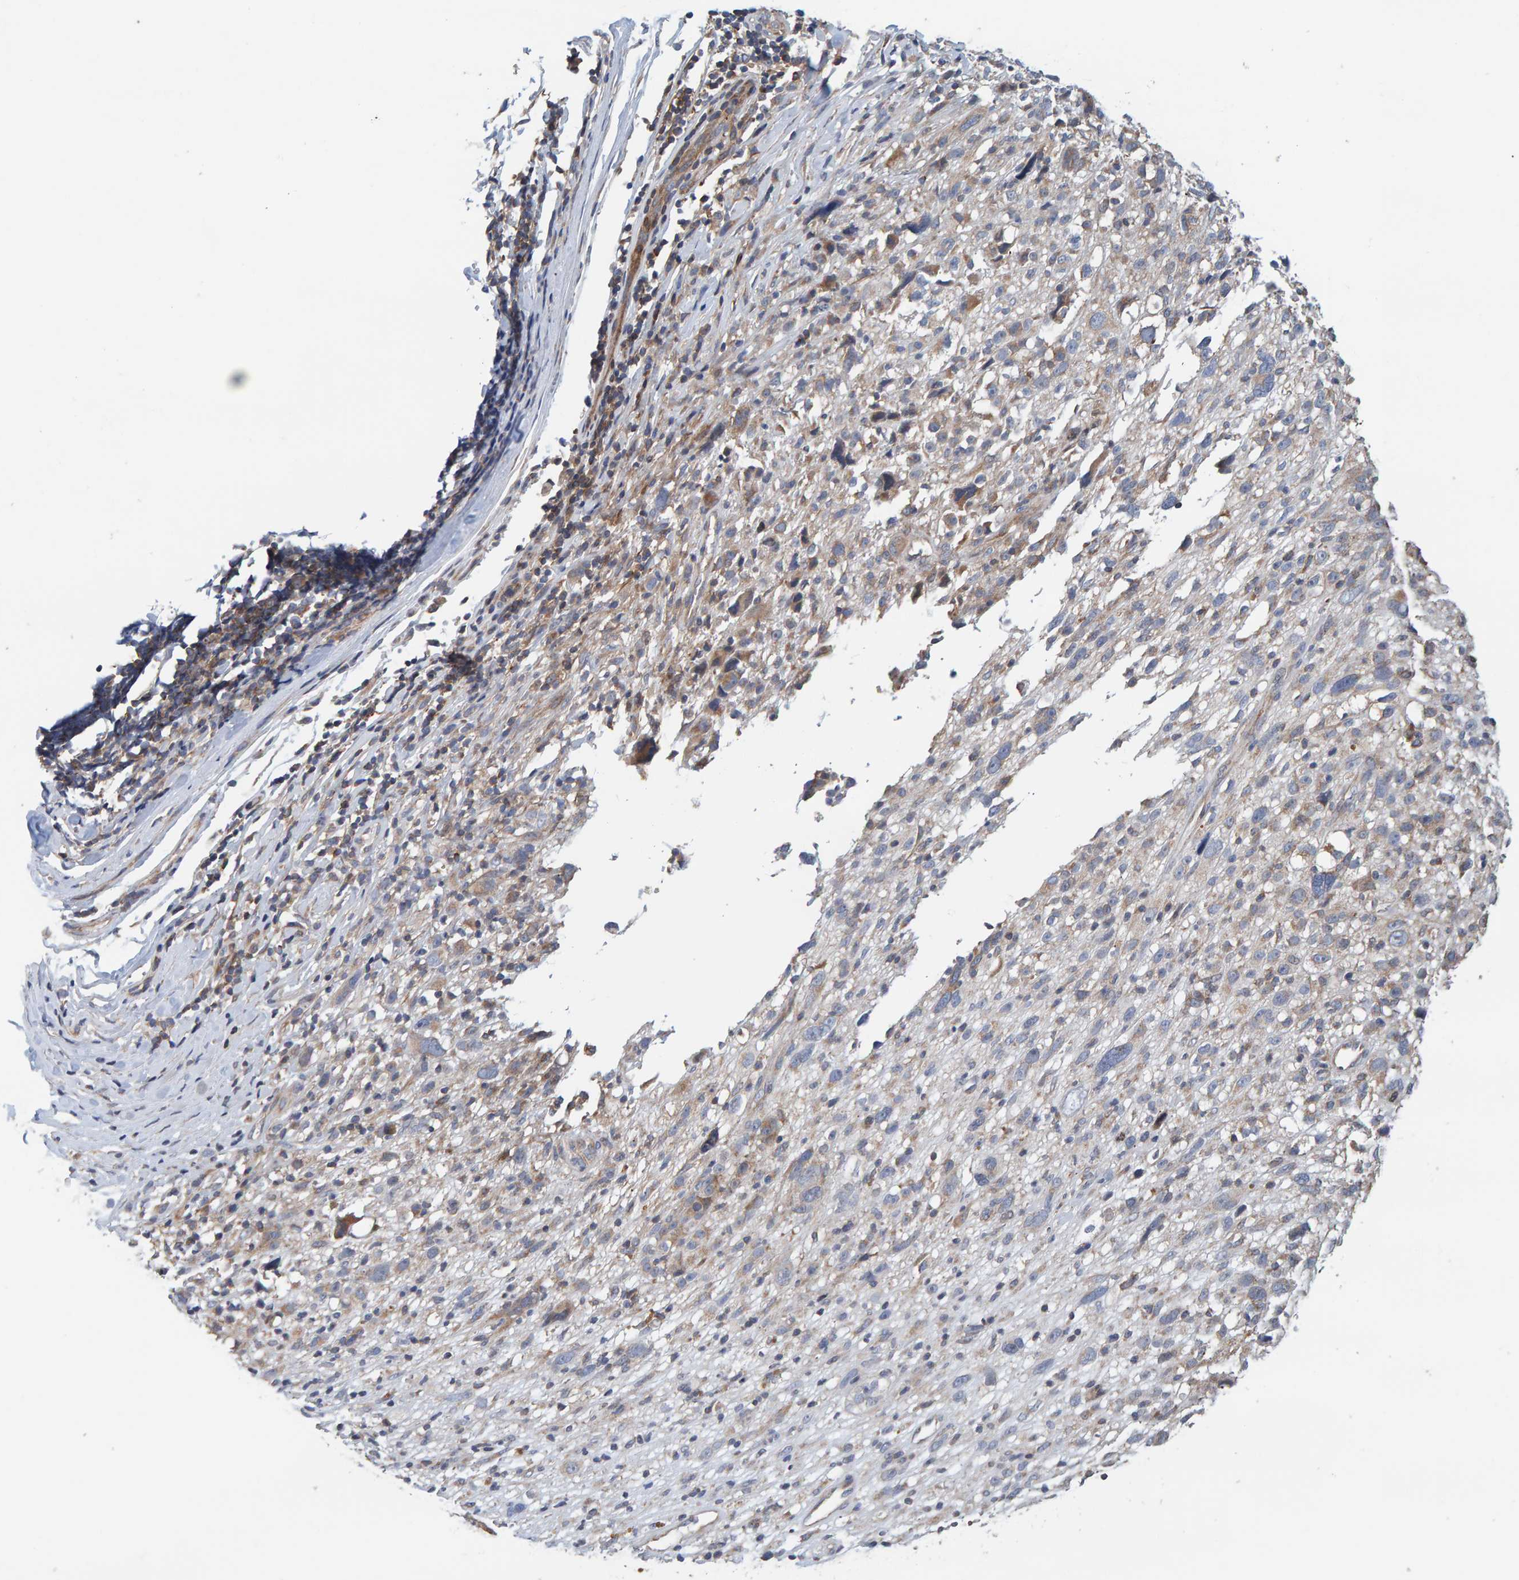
{"staining": {"intensity": "weak", "quantity": "<25%", "location": "cytoplasmic/membranous"}, "tissue": "melanoma", "cell_type": "Tumor cells", "image_type": "cancer", "snomed": [{"axis": "morphology", "description": "Malignant melanoma, NOS"}, {"axis": "topography", "description": "Skin"}], "caption": "High magnification brightfield microscopy of malignant melanoma stained with DAB (3,3'-diaminobenzidine) (brown) and counterstained with hematoxylin (blue): tumor cells show no significant expression.", "gene": "RGP1", "patient": {"sex": "female", "age": 55}}